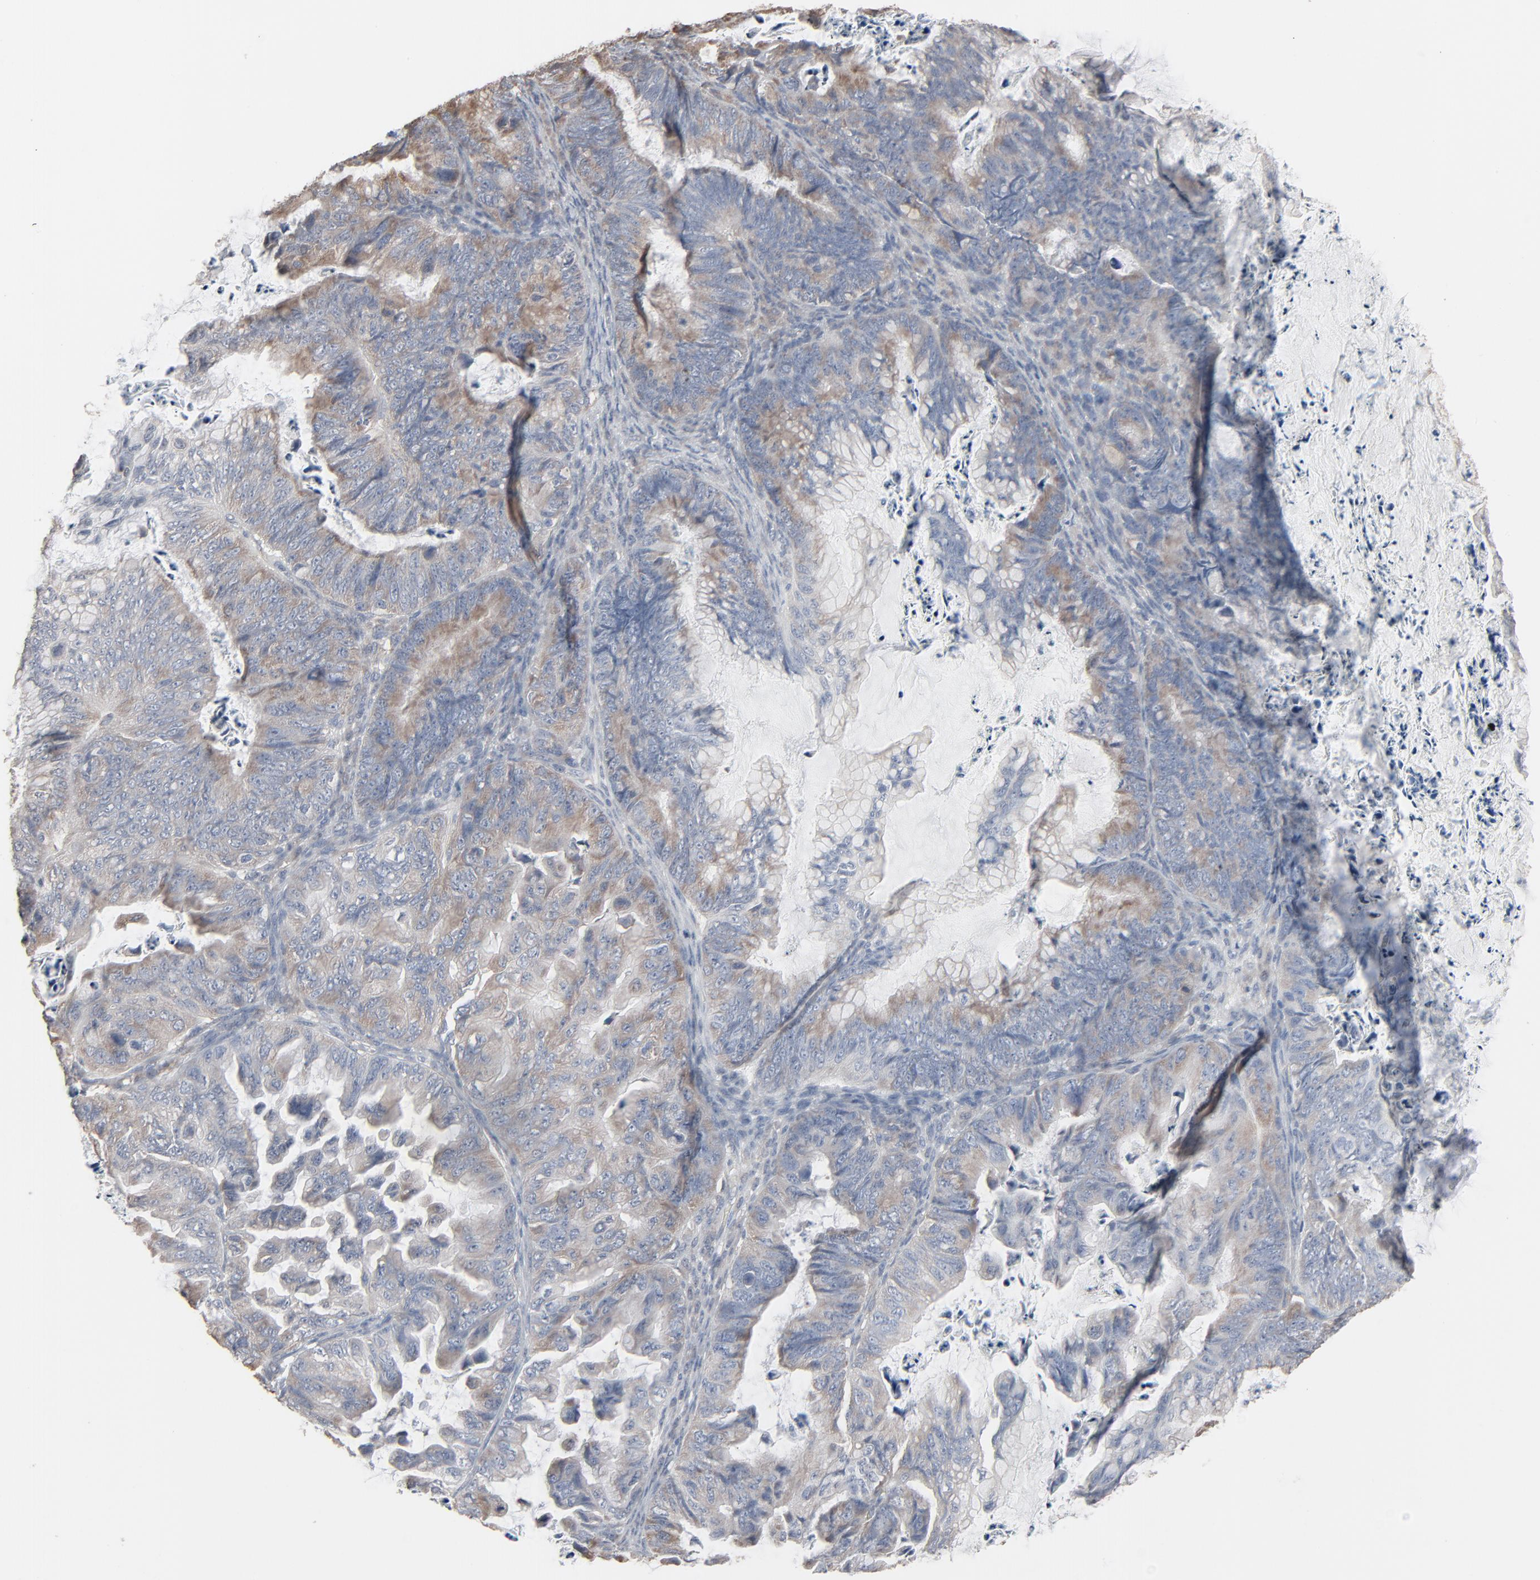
{"staining": {"intensity": "weak", "quantity": ">75%", "location": "cytoplasmic/membranous"}, "tissue": "ovarian cancer", "cell_type": "Tumor cells", "image_type": "cancer", "snomed": [{"axis": "morphology", "description": "Cystadenocarcinoma, mucinous, NOS"}, {"axis": "topography", "description": "Ovary"}], "caption": "A brown stain labels weak cytoplasmic/membranous positivity of a protein in ovarian mucinous cystadenocarcinoma tumor cells. (DAB (3,3'-diaminobenzidine) = brown stain, brightfield microscopy at high magnification).", "gene": "CCT5", "patient": {"sex": "female", "age": 36}}